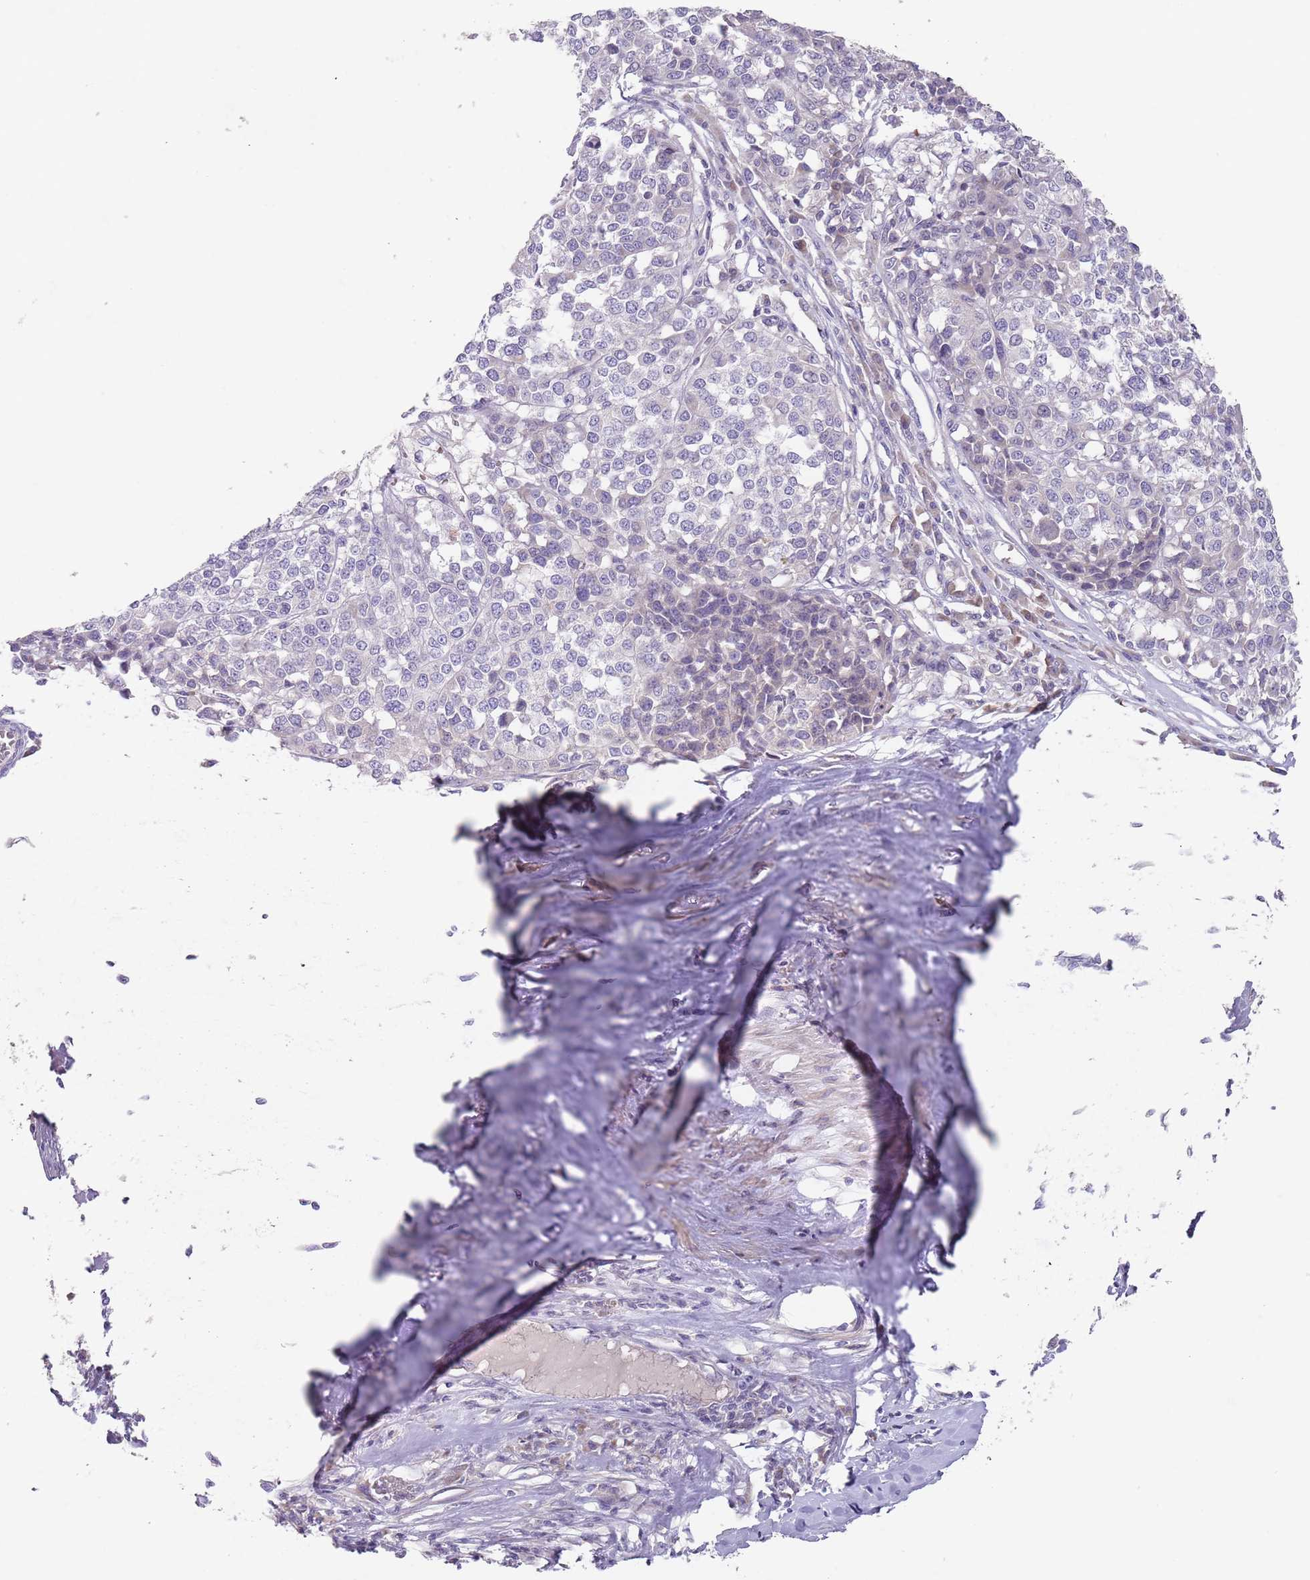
{"staining": {"intensity": "negative", "quantity": "none", "location": "none"}, "tissue": "melanoma", "cell_type": "Tumor cells", "image_type": "cancer", "snomed": [{"axis": "morphology", "description": "Malignant melanoma, Metastatic site"}, {"axis": "topography", "description": "Lymph node"}], "caption": "Micrograph shows no significant protein staining in tumor cells of malignant melanoma (metastatic site).", "gene": "PRAC1", "patient": {"sex": "male", "age": 44}}